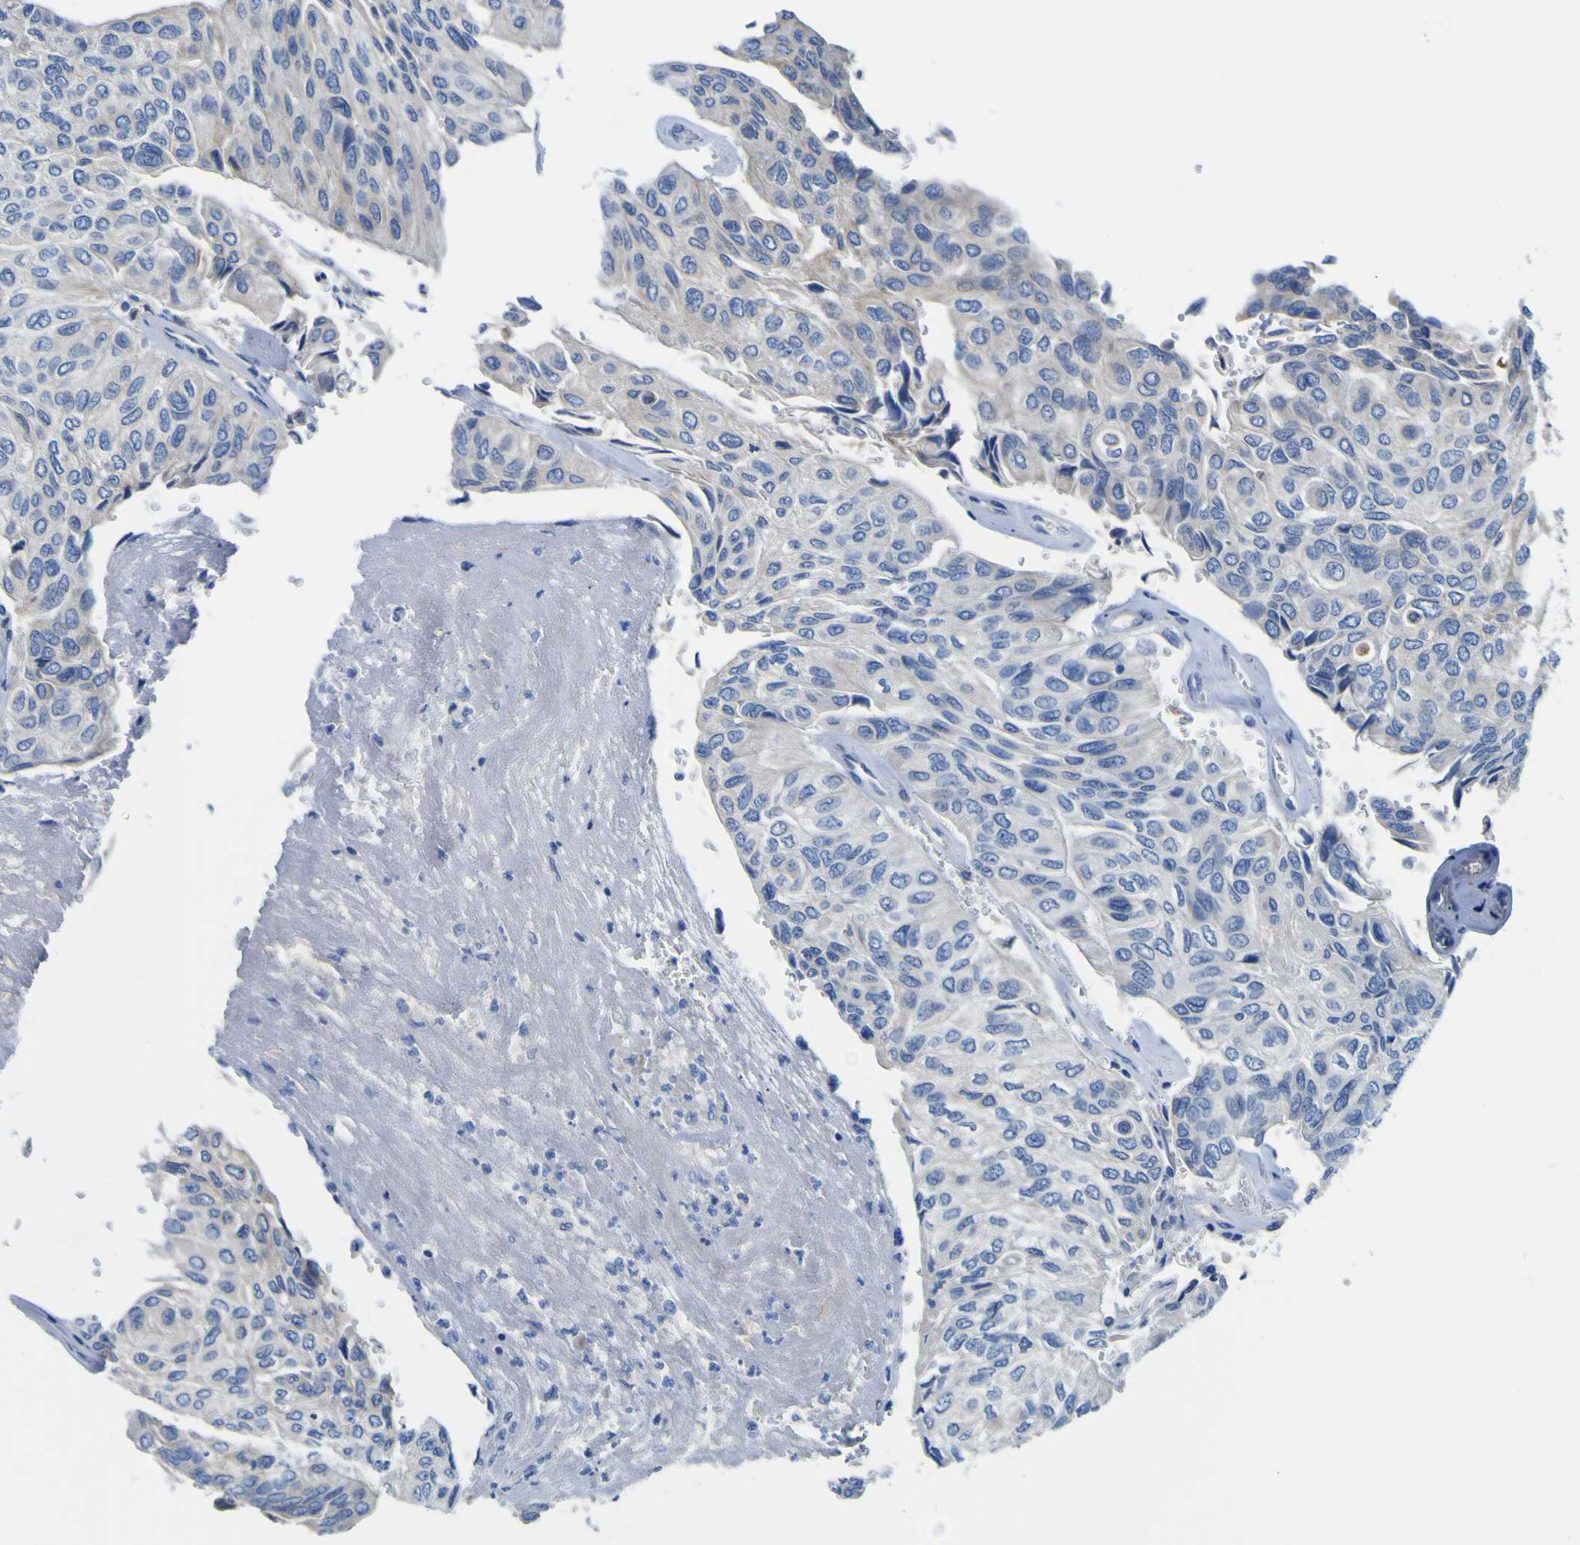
{"staining": {"intensity": "negative", "quantity": "none", "location": "none"}, "tissue": "urothelial cancer", "cell_type": "Tumor cells", "image_type": "cancer", "snomed": [{"axis": "morphology", "description": "Urothelial carcinoma, High grade"}, {"axis": "topography", "description": "Urinary bladder"}], "caption": "High magnification brightfield microscopy of high-grade urothelial carcinoma stained with DAB (3,3'-diaminobenzidine) (brown) and counterstained with hematoxylin (blue): tumor cells show no significant expression. (DAB immunohistochemistry with hematoxylin counter stain).", "gene": "ADGRA2", "patient": {"sex": "male", "age": 66}}